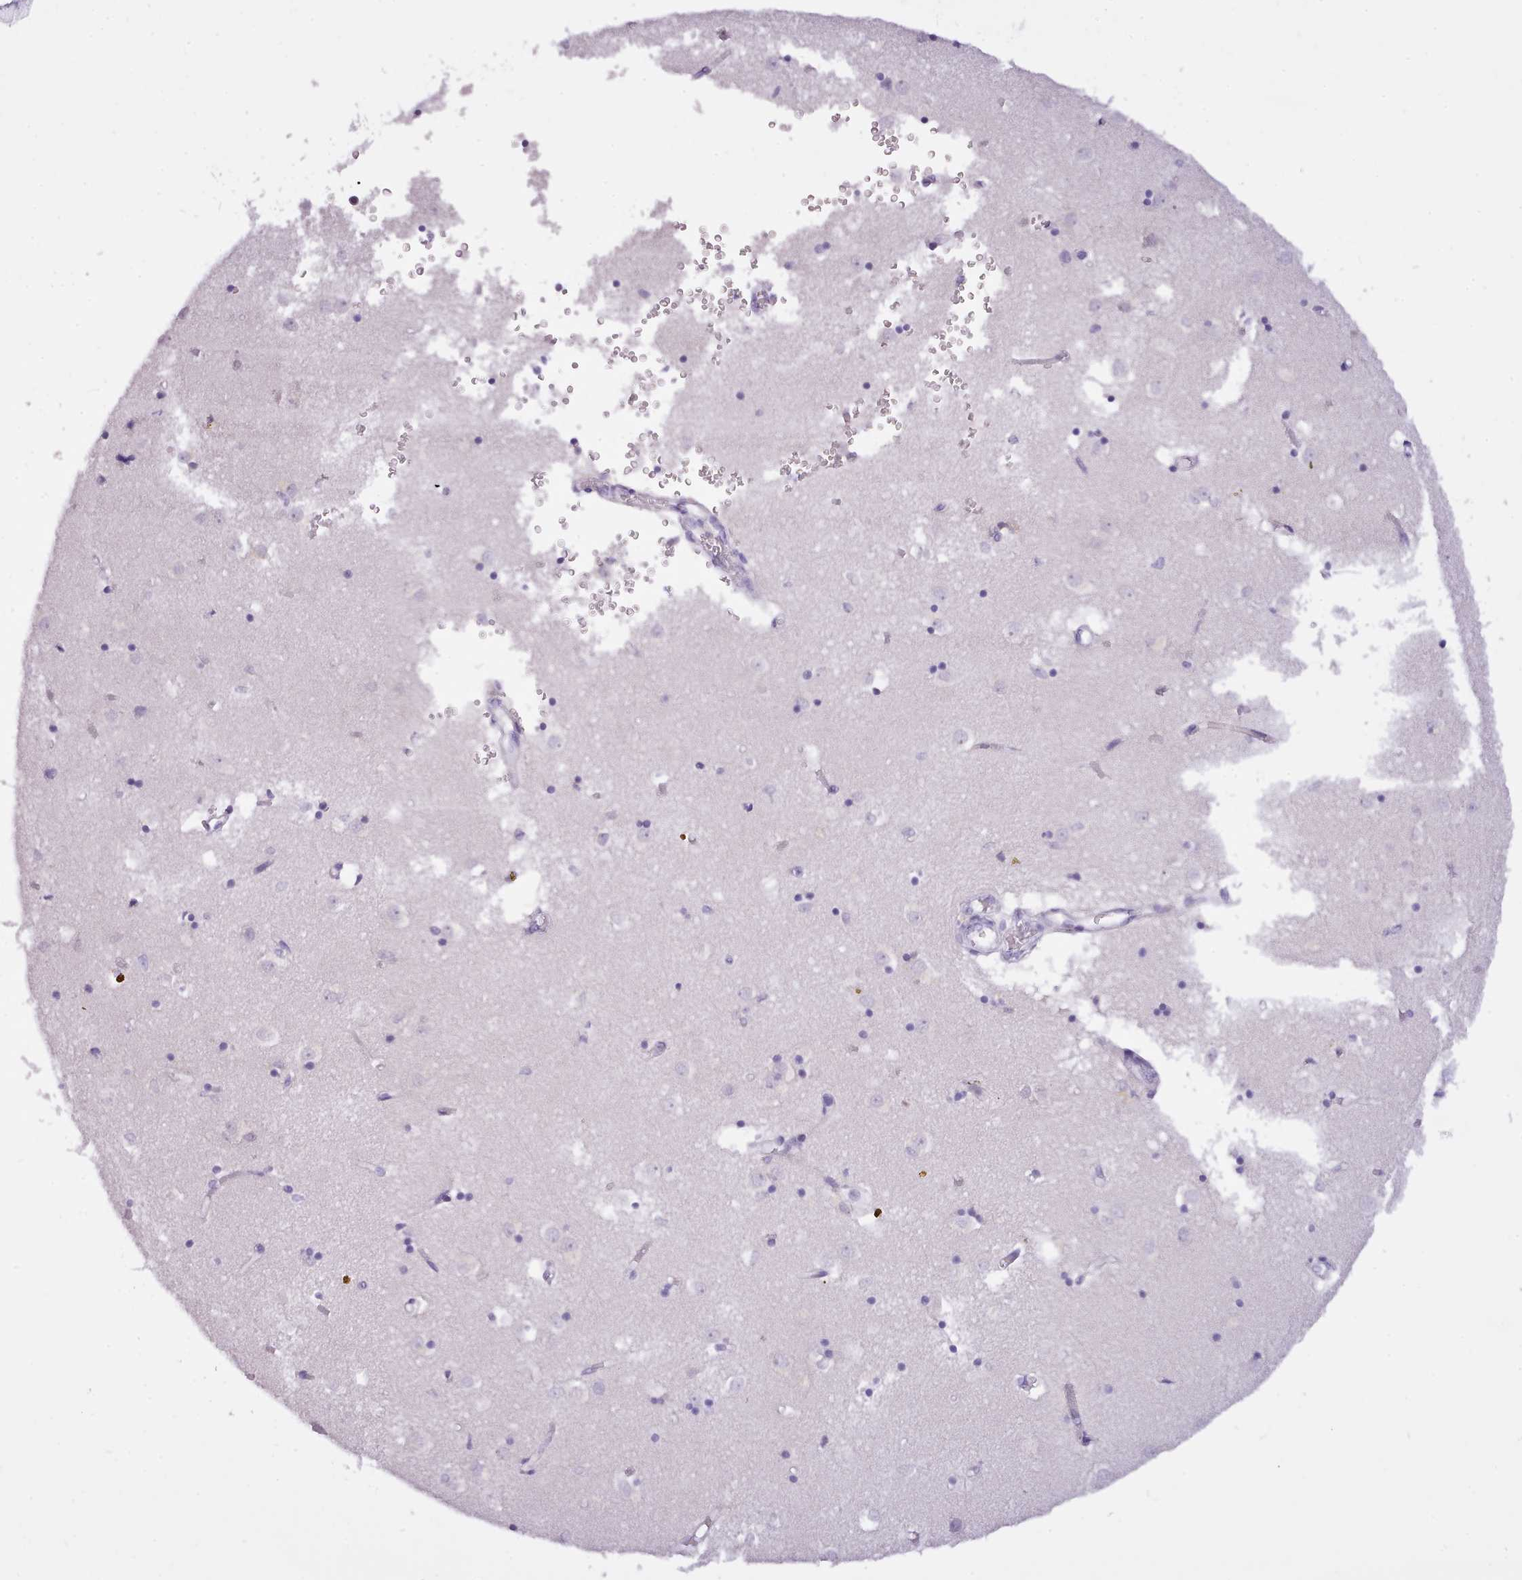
{"staining": {"intensity": "negative", "quantity": "none", "location": "none"}, "tissue": "caudate", "cell_type": "Glial cells", "image_type": "normal", "snomed": [{"axis": "morphology", "description": "Normal tissue, NOS"}, {"axis": "topography", "description": "Lateral ventricle wall"}], "caption": "Immunohistochemical staining of benign caudate exhibits no significant staining in glial cells. The staining is performed using DAB (3,3'-diaminobenzidine) brown chromogen with nuclei counter-stained in using hematoxylin.", "gene": "CYP2A13", "patient": {"sex": "male", "age": 70}}